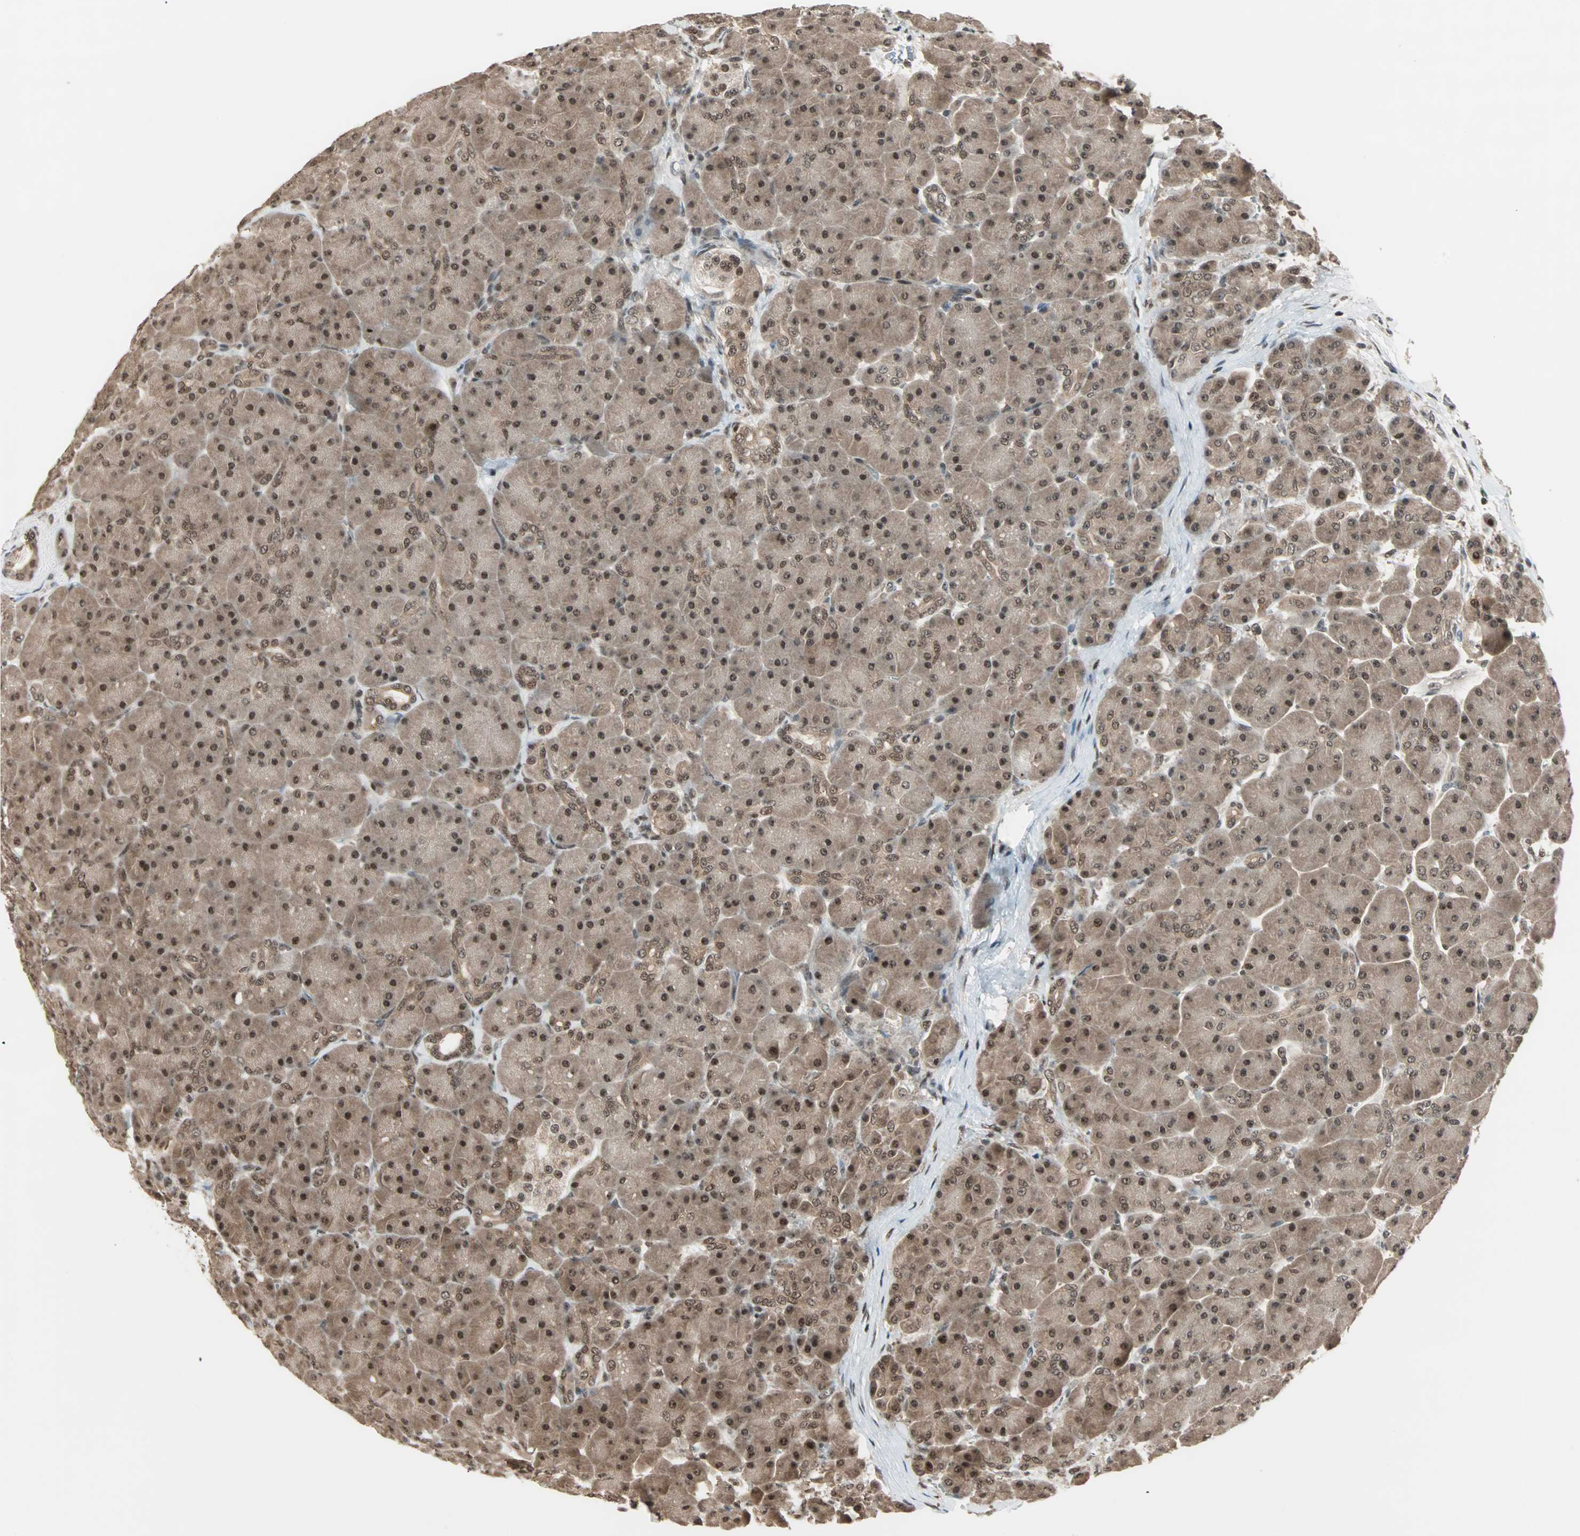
{"staining": {"intensity": "strong", "quantity": ">75%", "location": "cytoplasmic/membranous,nuclear"}, "tissue": "pancreas", "cell_type": "Exocrine glandular cells", "image_type": "normal", "snomed": [{"axis": "morphology", "description": "Normal tissue, NOS"}, {"axis": "topography", "description": "Pancreas"}], "caption": "Pancreas stained with a brown dye demonstrates strong cytoplasmic/membranous,nuclear positive staining in about >75% of exocrine glandular cells.", "gene": "ZNF44", "patient": {"sex": "male", "age": 66}}